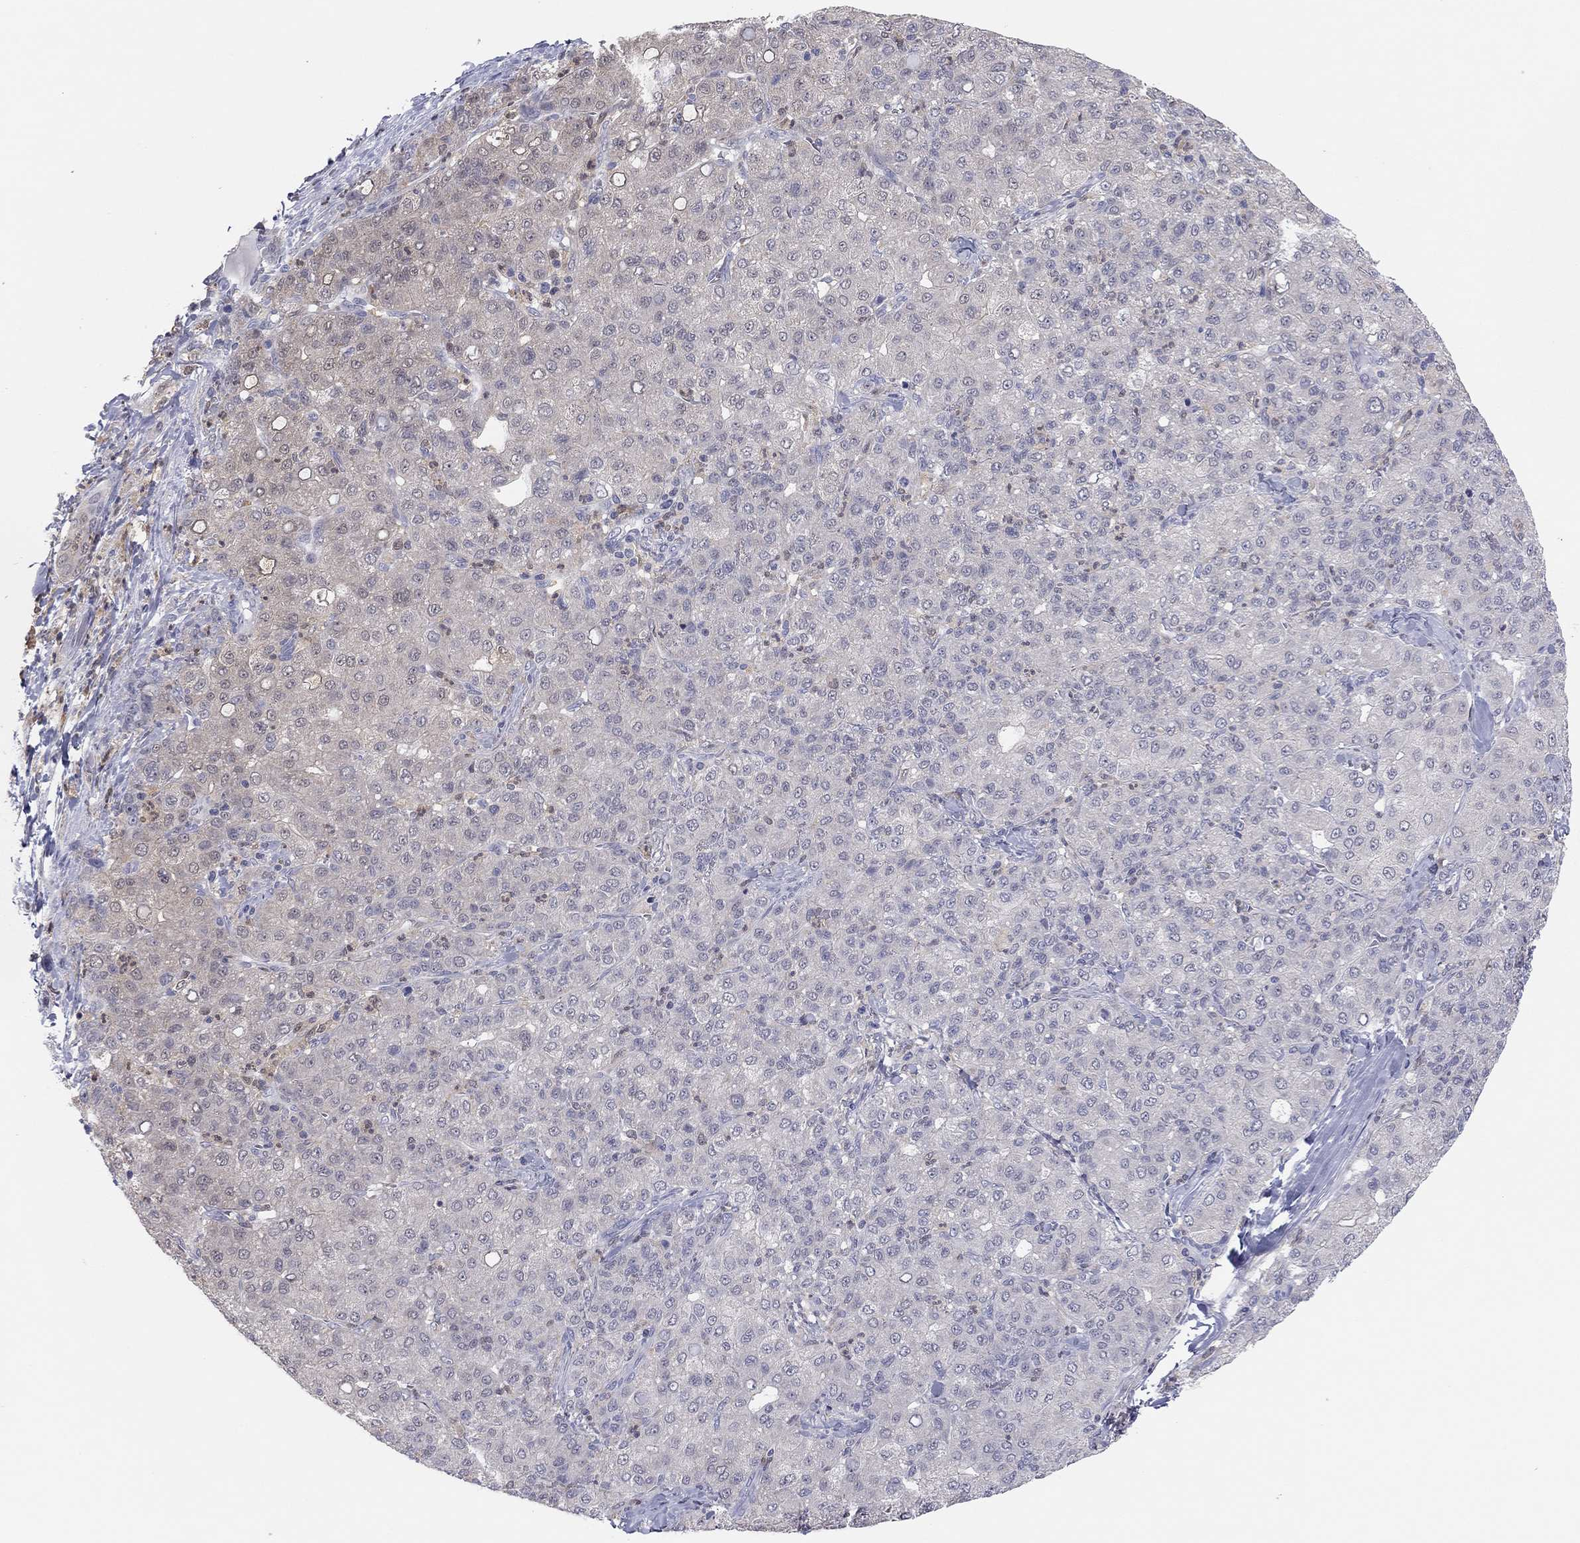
{"staining": {"intensity": "negative", "quantity": "none", "location": "none"}, "tissue": "liver cancer", "cell_type": "Tumor cells", "image_type": "cancer", "snomed": [{"axis": "morphology", "description": "Carcinoma, Hepatocellular, NOS"}, {"axis": "topography", "description": "Liver"}], "caption": "The image reveals no significant positivity in tumor cells of liver cancer (hepatocellular carcinoma). (Immunohistochemistry, brightfield microscopy, high magnification).", "gene": "PDXK", "patient": {"sex": "male", "age": 65}}